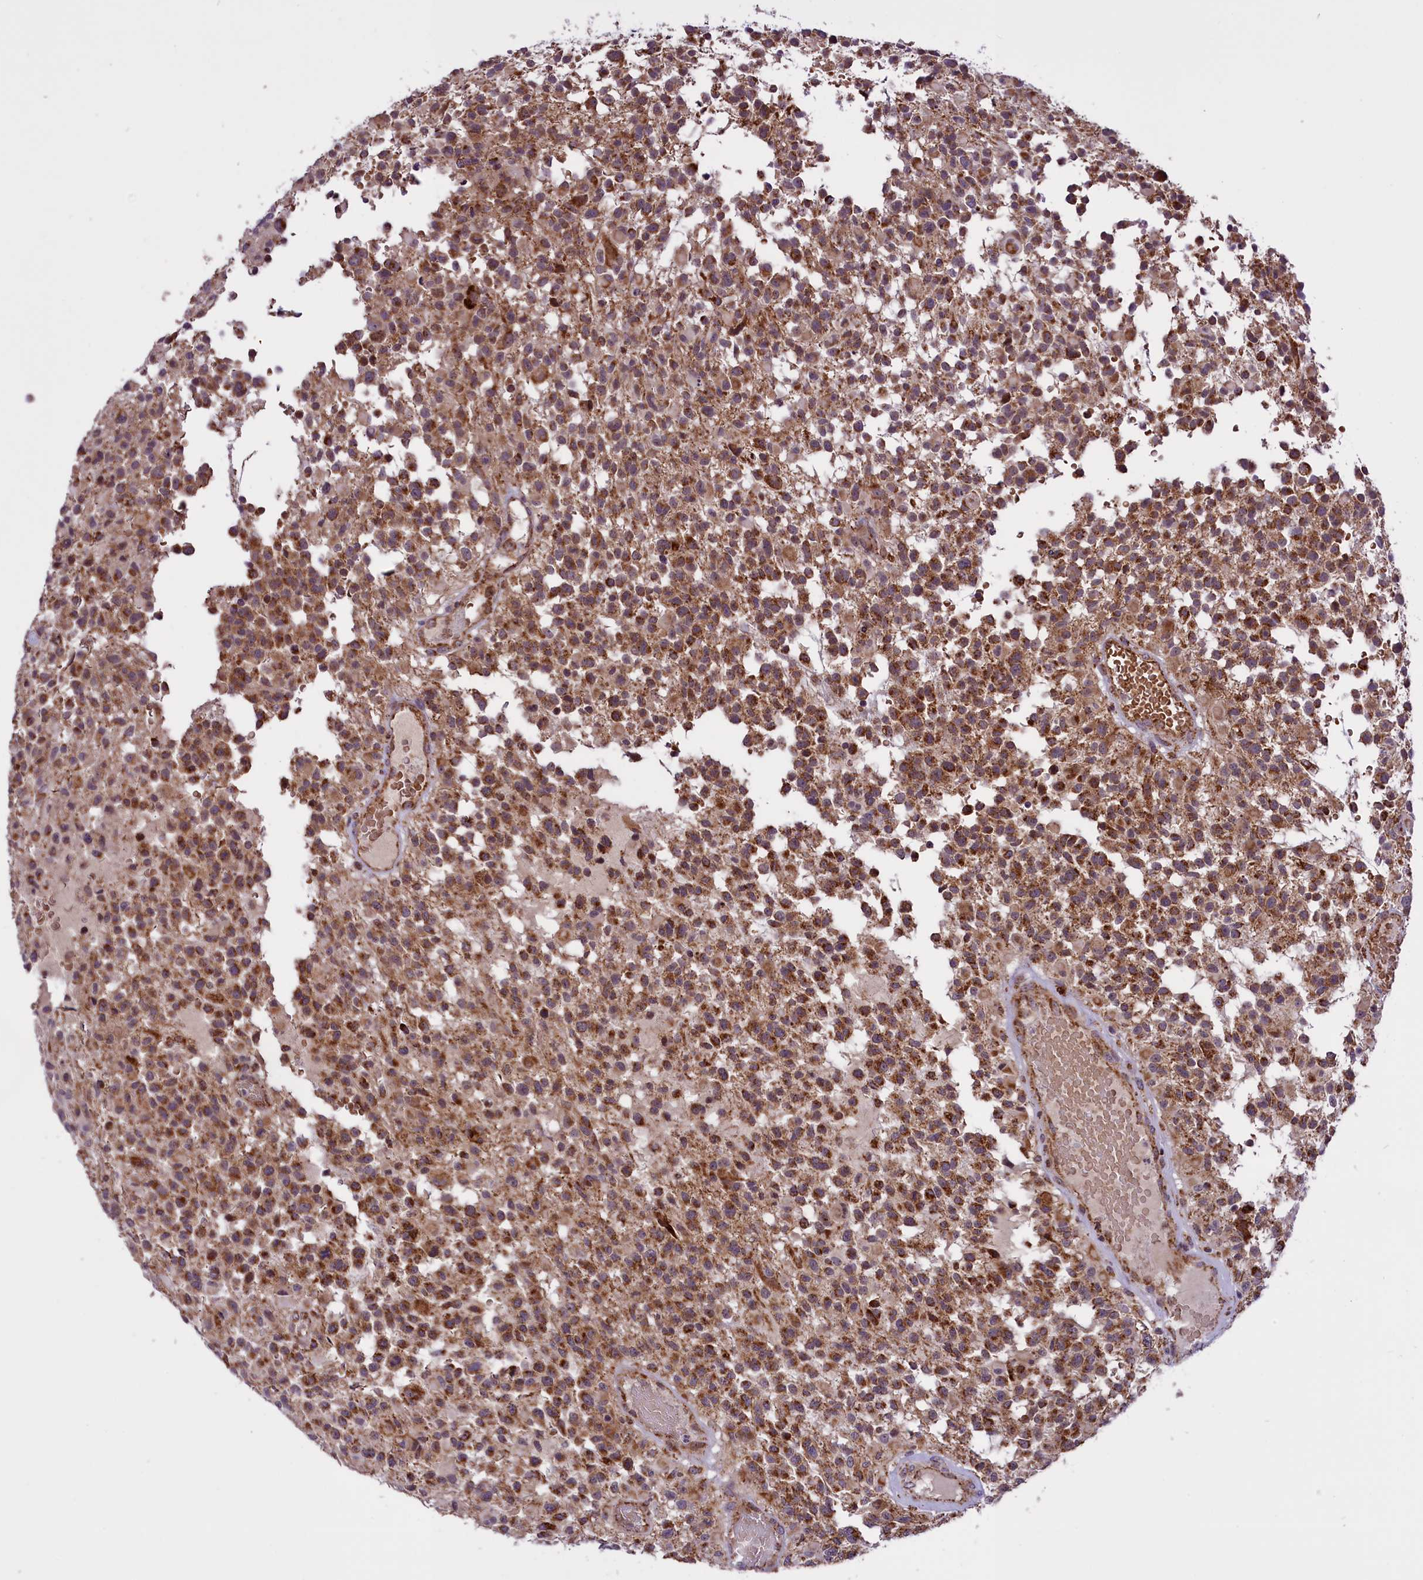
{"staining": {"intensity": "moderate", "quantity": ">75%", "location": "cytoplasmic/membranous"}, "tissue": "glioma", "cell_type": "Tumor cells", "image_type": "cancer", "snomed": [{"axis": "morphology", "description": "Glioma, malignant, High grade"}, {"axis": "morphology", "description": "Glioblastoma, NOS"}, {"axis": "topography", "description": "Brain"}], "caption": "Brown immunohistochemical staining in human glioma shows moderate cytoplasmic/membranous staining in approximately >75% of tumor cells. The staining was performed using DAB, with brown indicating positive protein expression. Nuclei are stained blue with hematoxylin.", "gene": "NDUFS5", "patient": {"sex": "male", "age": 60}}